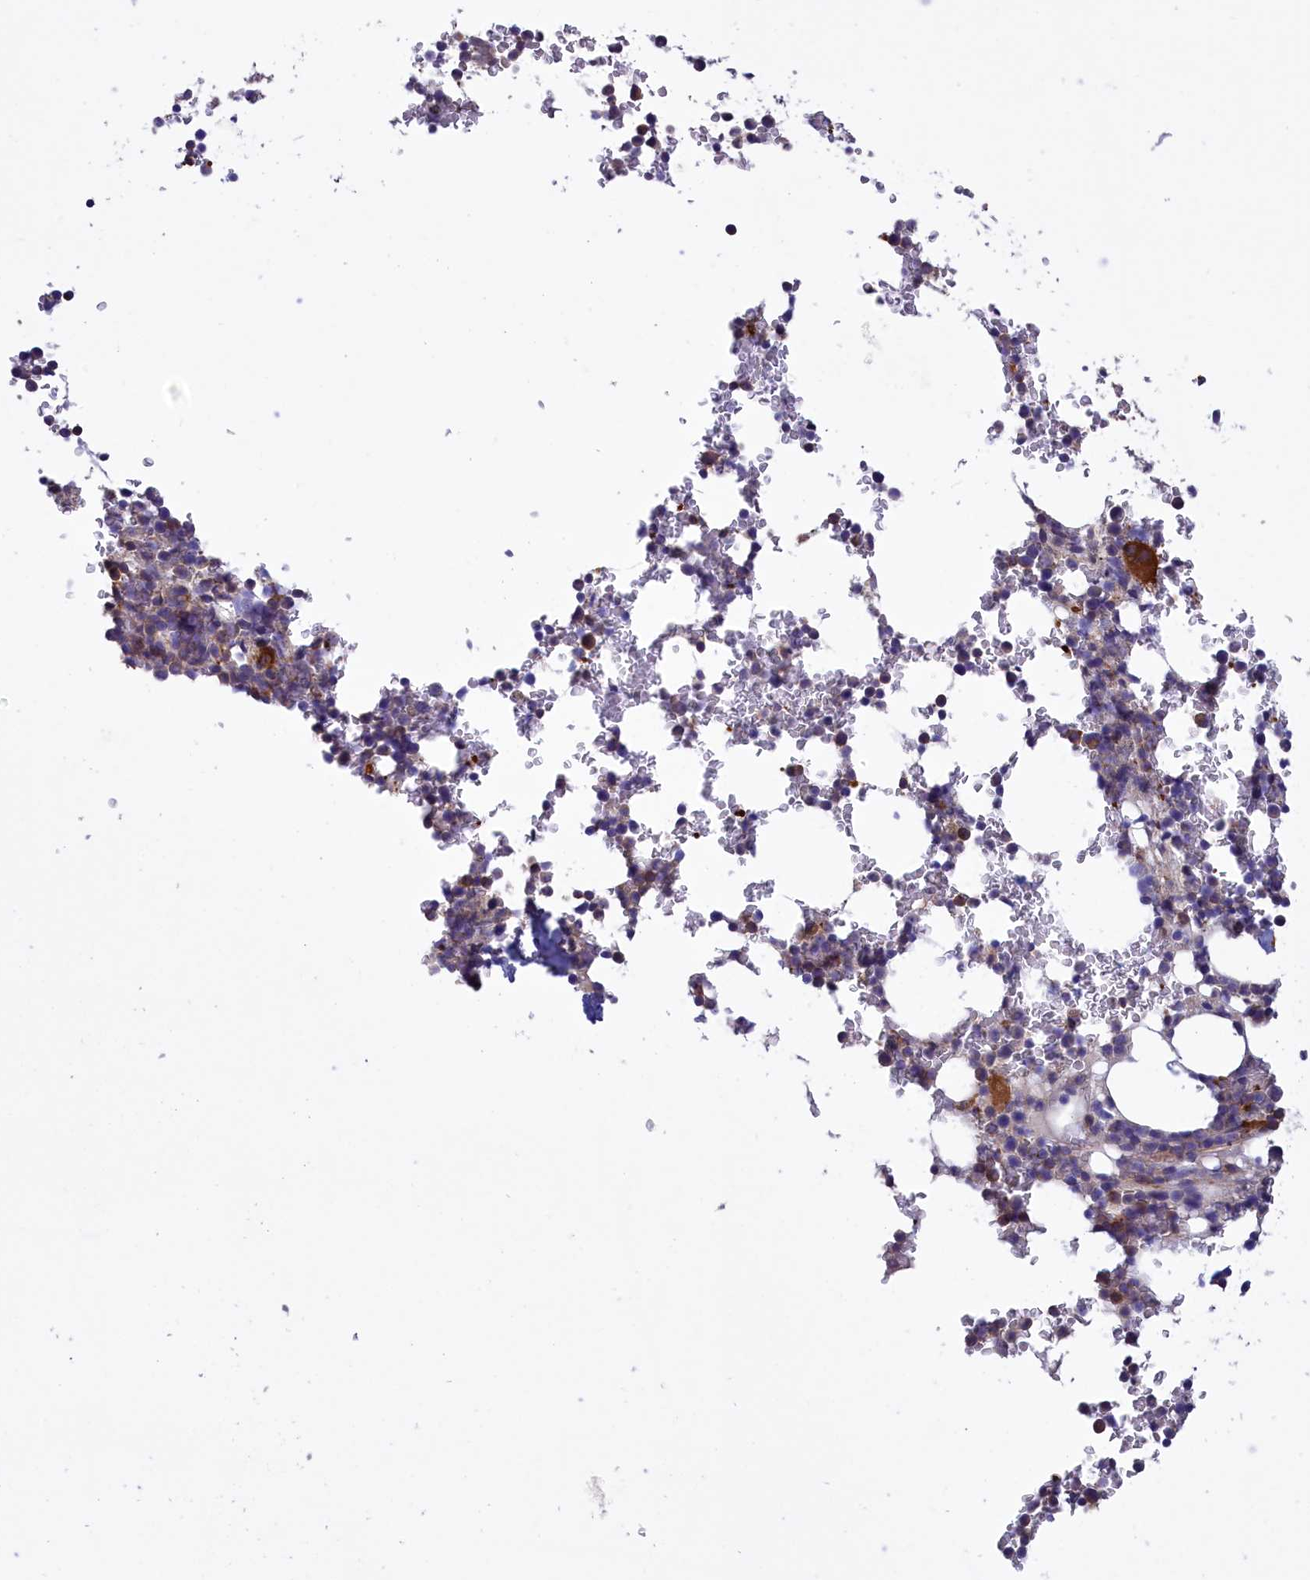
{"staining": {"intensity": "strong", "quantity": "<25%", "location": "cytoplasmic/membranous"}, "tissue": "bone marrow", "cell_type": "Hematopoietic cells", "image_type": "normal", "snomed": [{"axis": "morphology", "description": "Normal tissue, NOS"}, {"axis": "topography", "description": "Bone marrow"}], "caption": "DAB immunohistochemical staining of benign bone marrow reveals strong cytoplasmic/membranous protein positivity in about <25% of hematopoietic cells. The protein of interest is stained brown, and the nuclei are stained in blue (DAB IHC with brightfield microscopy, high magnification).", "gene": "AMDHD2", "patient": {"sex": "male", "age": 58}}